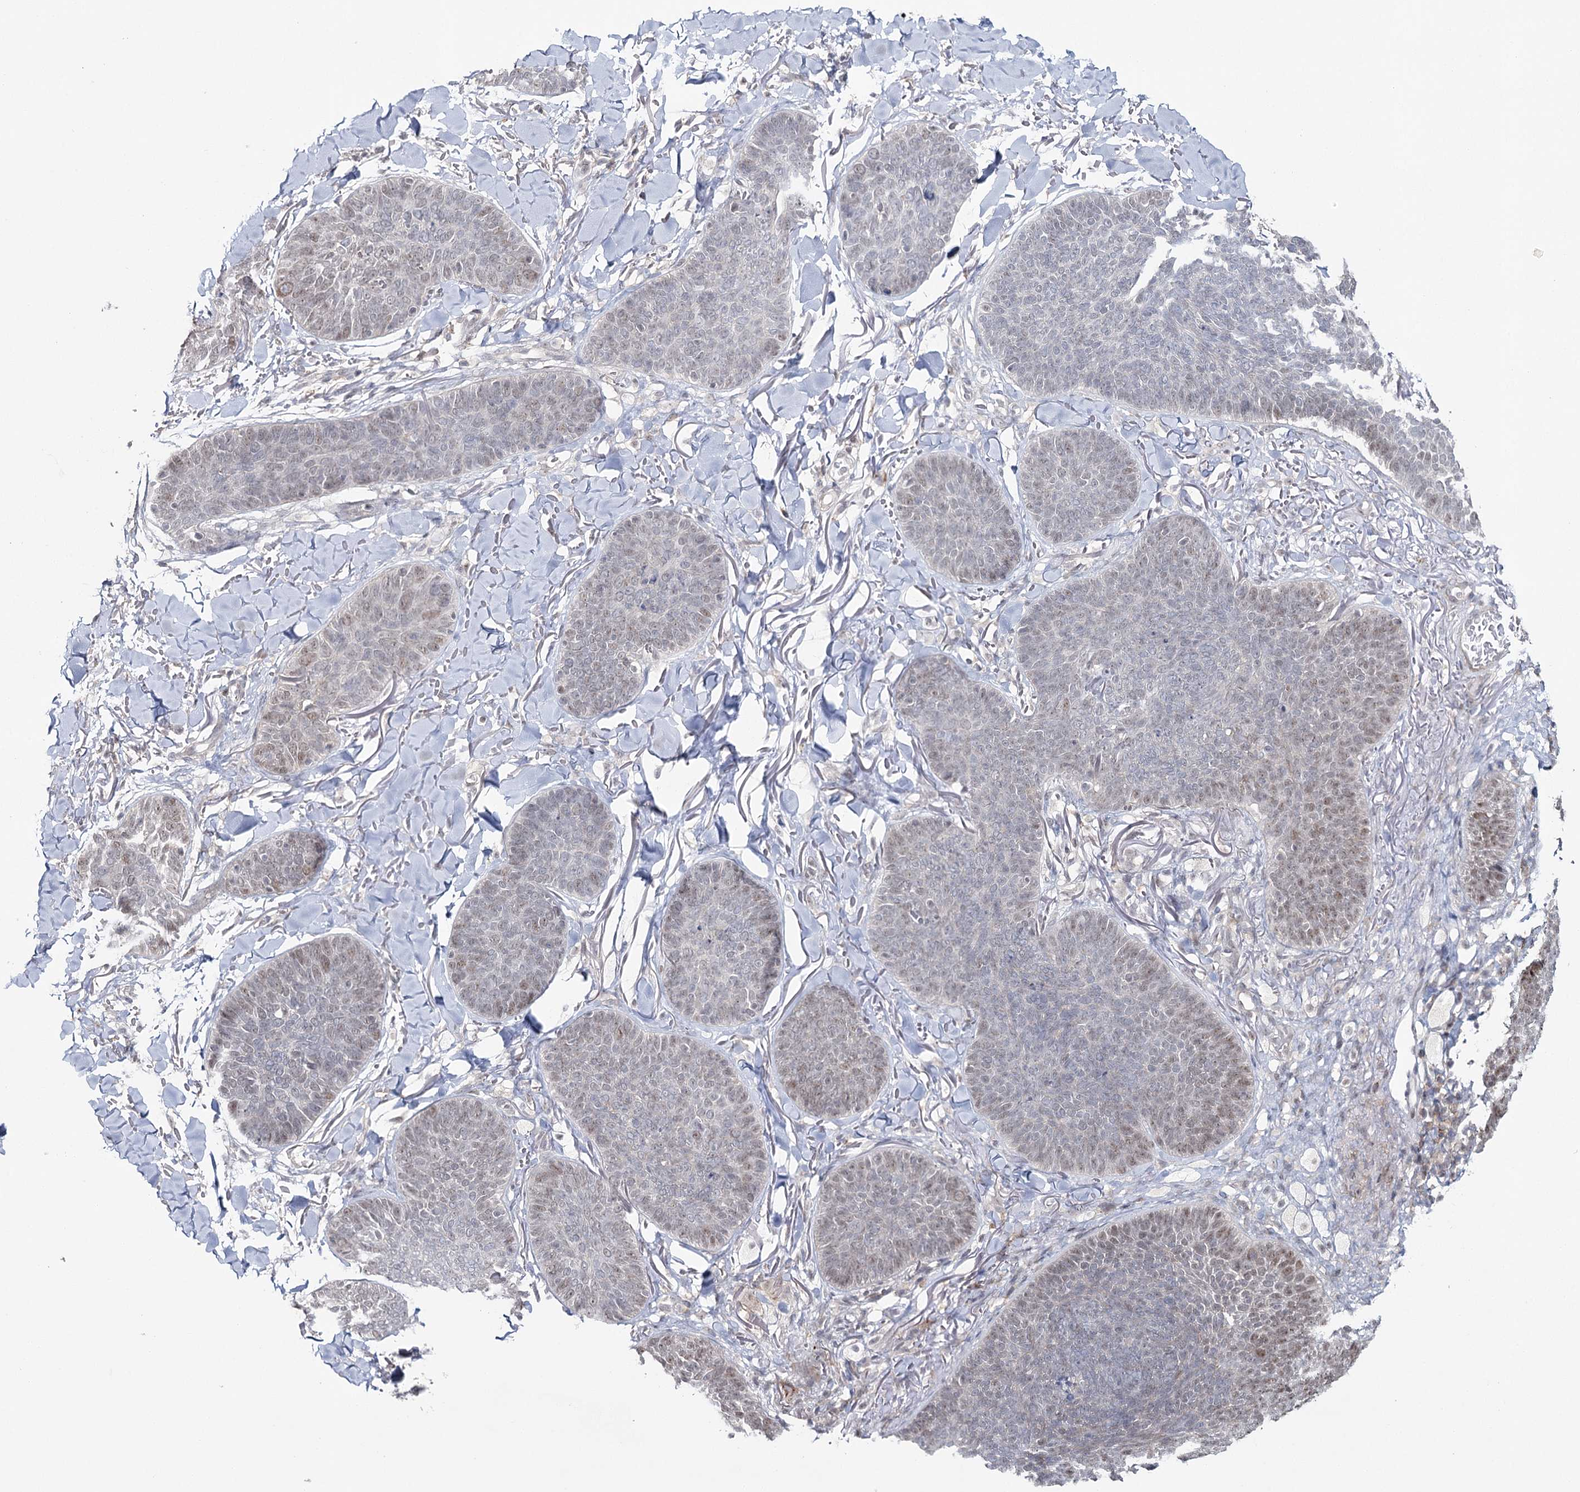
{"staining": {"intensity": "weak", "quantity": "<25%", "location": "nuclear"}, "tissue": "skin cancer", "cell_type": "Tumor cells", "image_type": "cancer", "snomed": [{"axis": "morphology", "description": "Basal cell carcinoma"}, {"axis": "topography", "description": "Skin"}], "caption": "There is no significant expression in tumor cells of skin cancer (basal cell carcinoma).", "gene": "ZC3H8", "patient": {"sex": "male", "age": 85}}